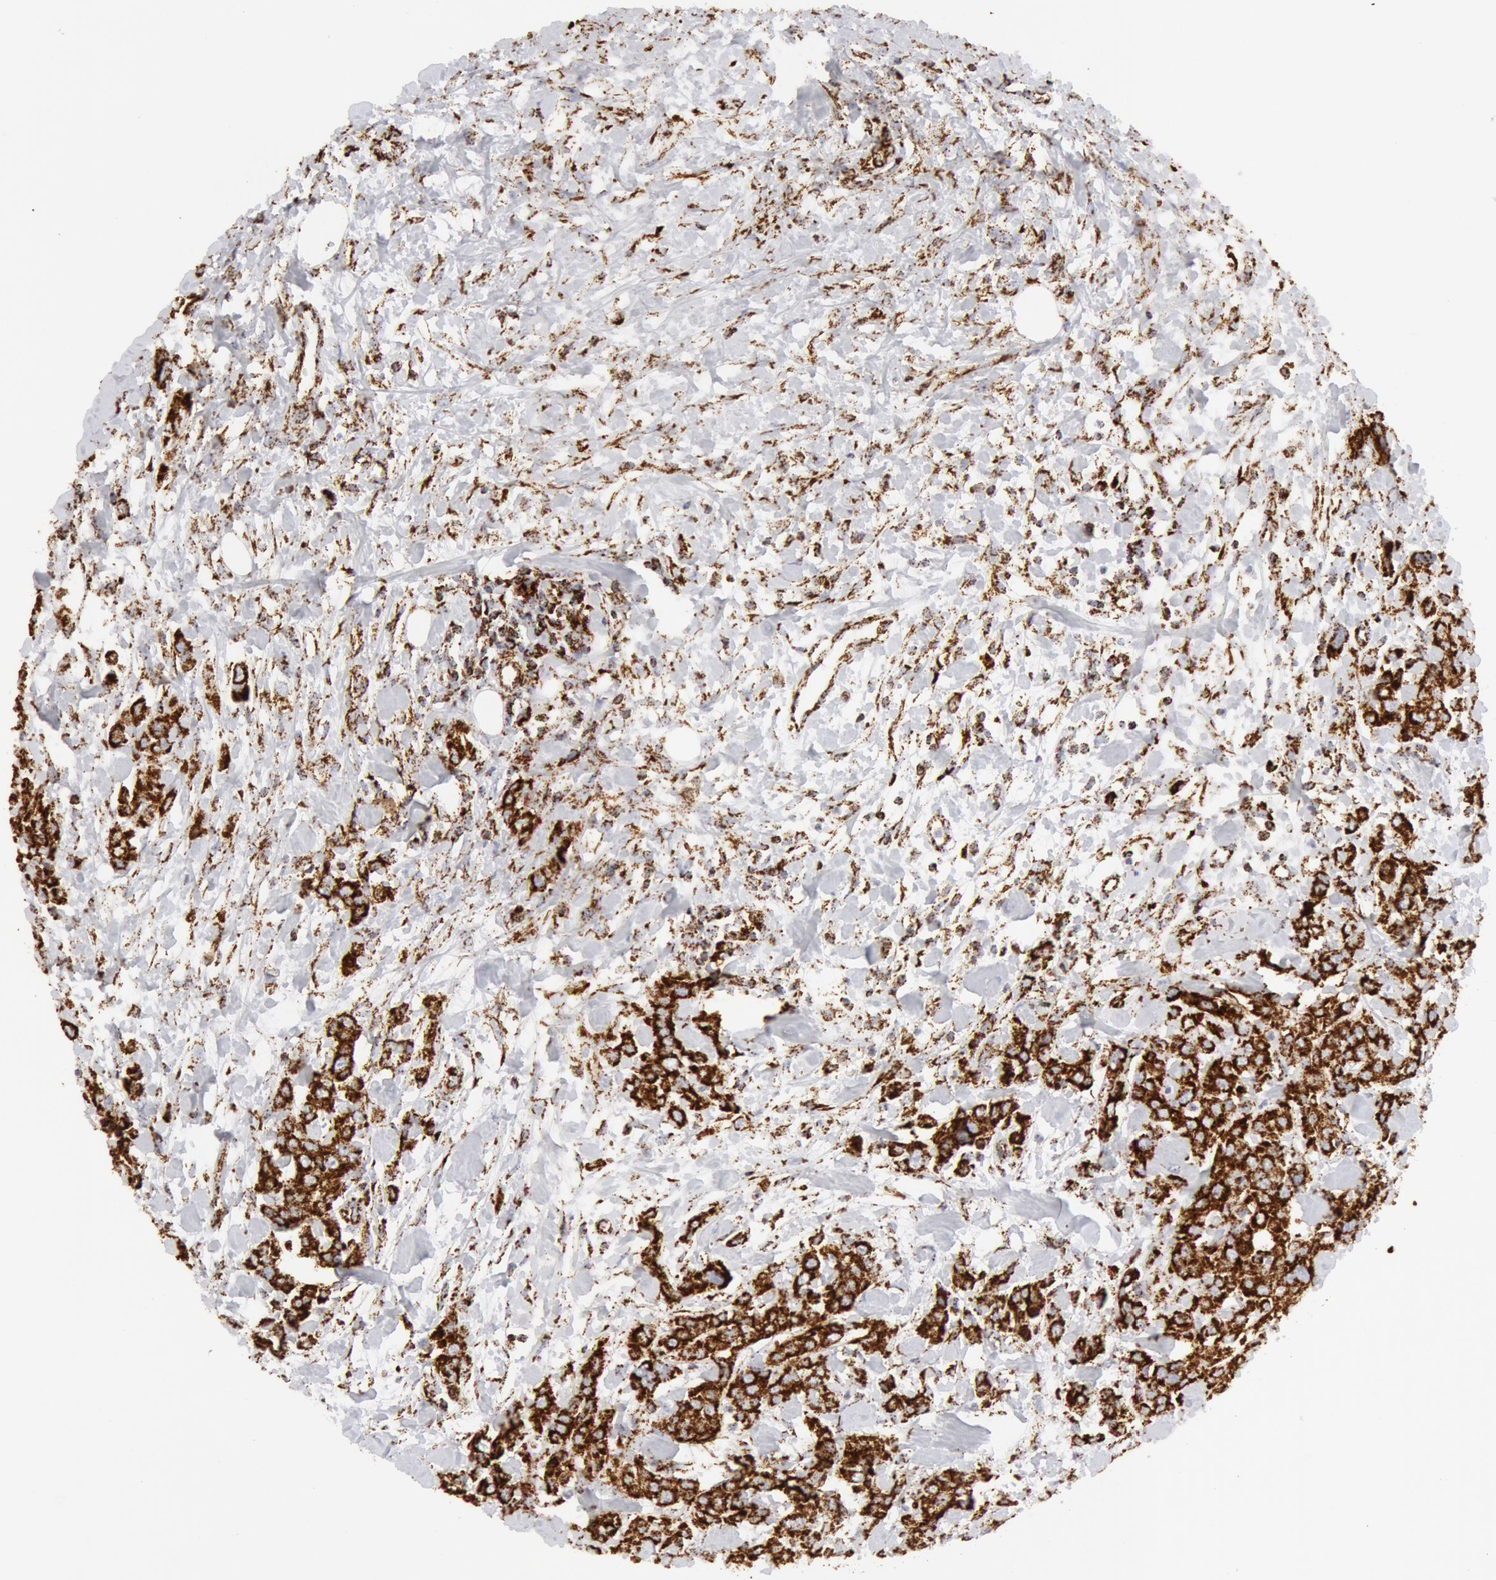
{"staining": {"intensity": "strong", "quantity": ">75%", "location": "cytoplasmic/membranous"}, "tissue": "urothelial cancer", "cell_type": "Tumor cells", "image_type": "cancer", "snomed": [{"axis": "morphology", "description": "Urothelial carcinoma, High grade"}, {"axis": "topography", "description": "Urinary bladder"}], "caption": "This is an image of immunohistochemistry staining of urothelial cancer, which shows strong expression in the cytoplasmic/membranous of tumor cells.", "gene": "ATP5F1B", "patient": {"sex": "male", "age": 56}}